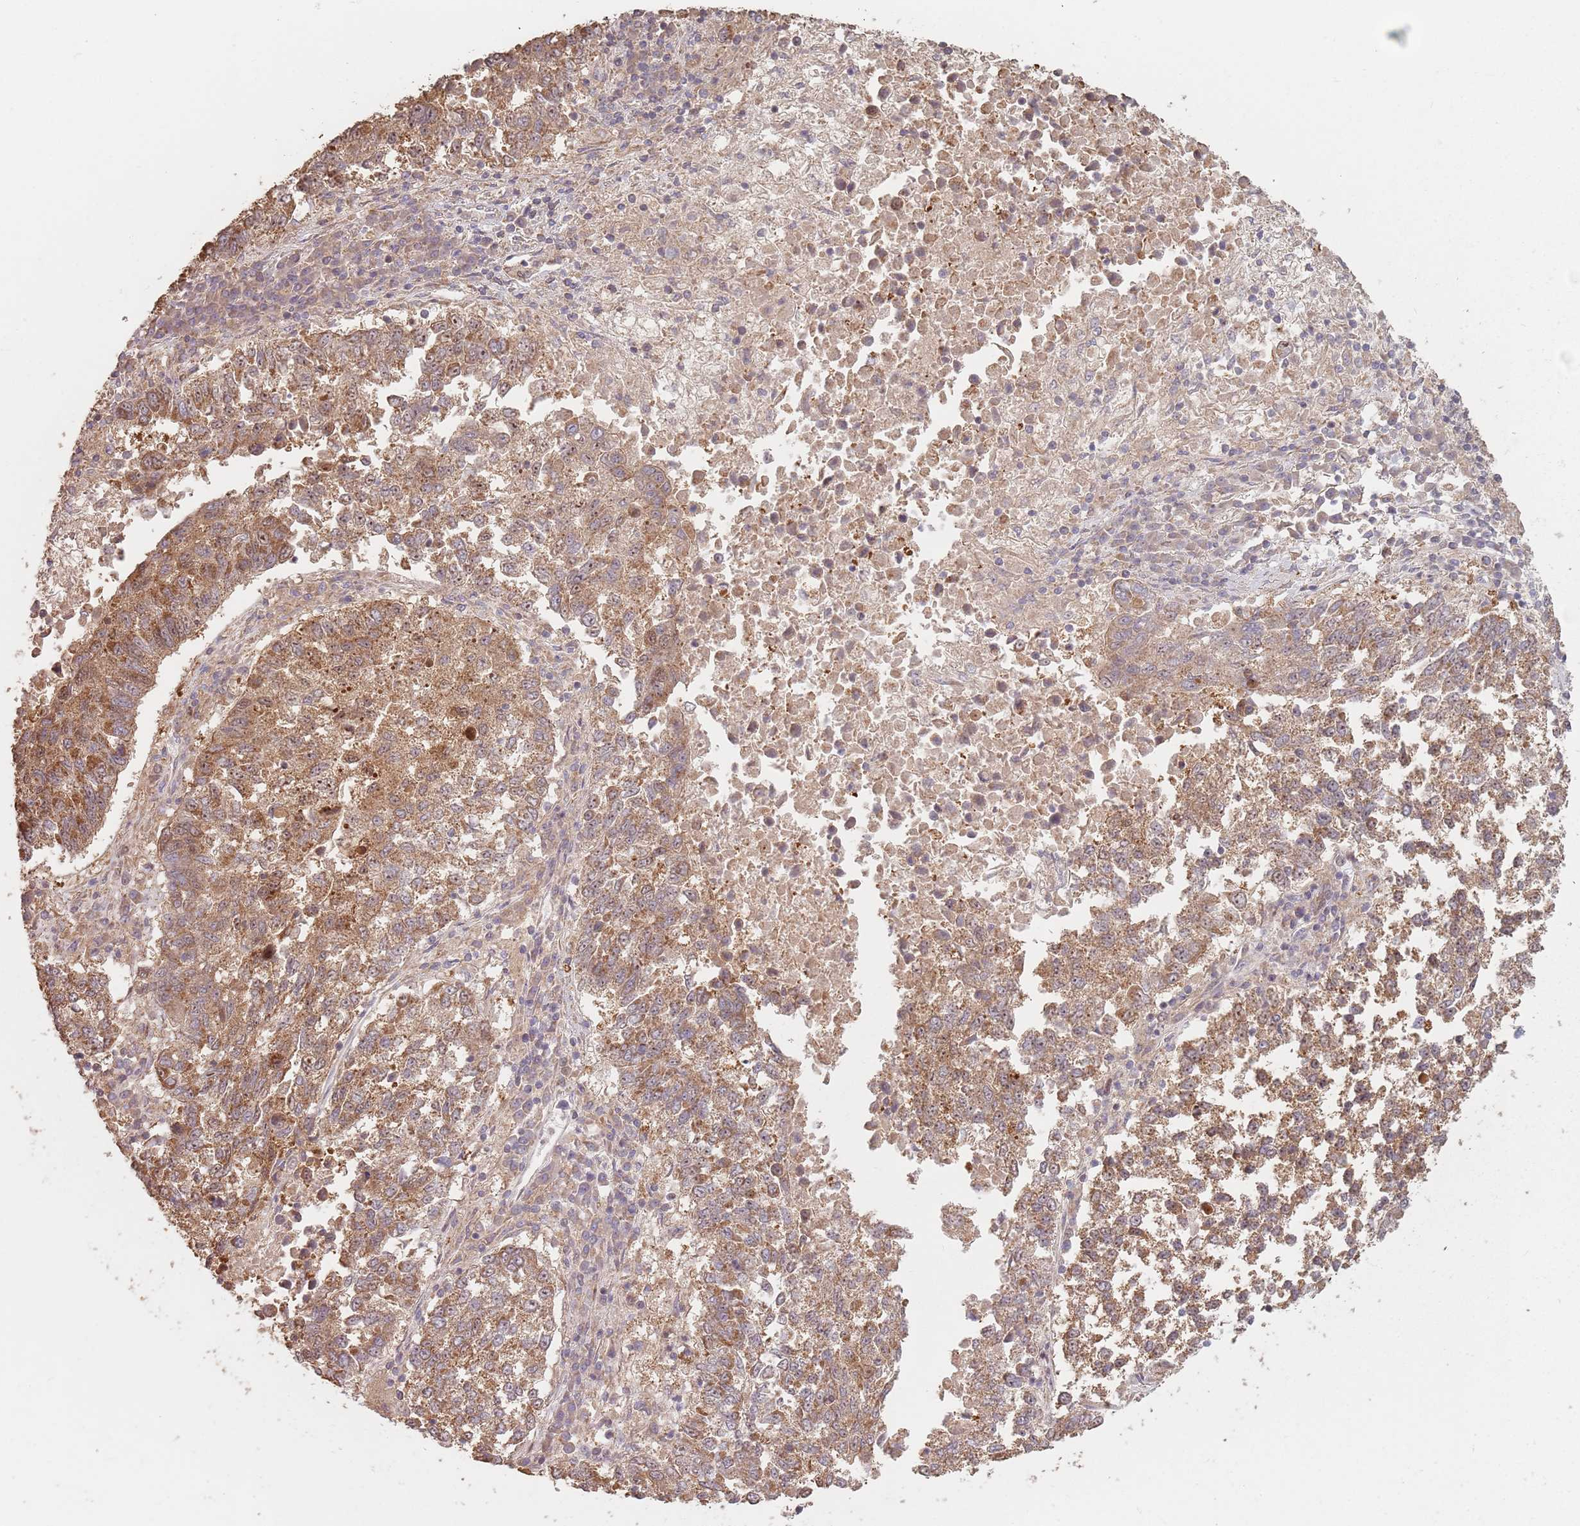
{"staining": {"intensity": "moderate", "quantity": ">75%", "location": "cytoplasmic/membranous"}, "tissue": "lung cancer", "cell_type": "Tumor cells", "image_type": "cancer", "snomed": [{"axis": "morphology", "description": "Squamous cell carcinoma, NOS"}, {"axis": "topography", "description": "Lung"}], "caption": "Brown immunohistochemical staining in human lung cancer demonstrates moderate cytoplasmic/membranous expression in approximately >75% of tumor cells. The staining was performed using DAB (3,3'-diaminobenzidine) to visualize the protein expression in brown, while the nuclei were stained in blue with hematoxylin (Magnification: 20x).", "gene": "VPS52", "patient": {"sex": "male", "age": 73}}